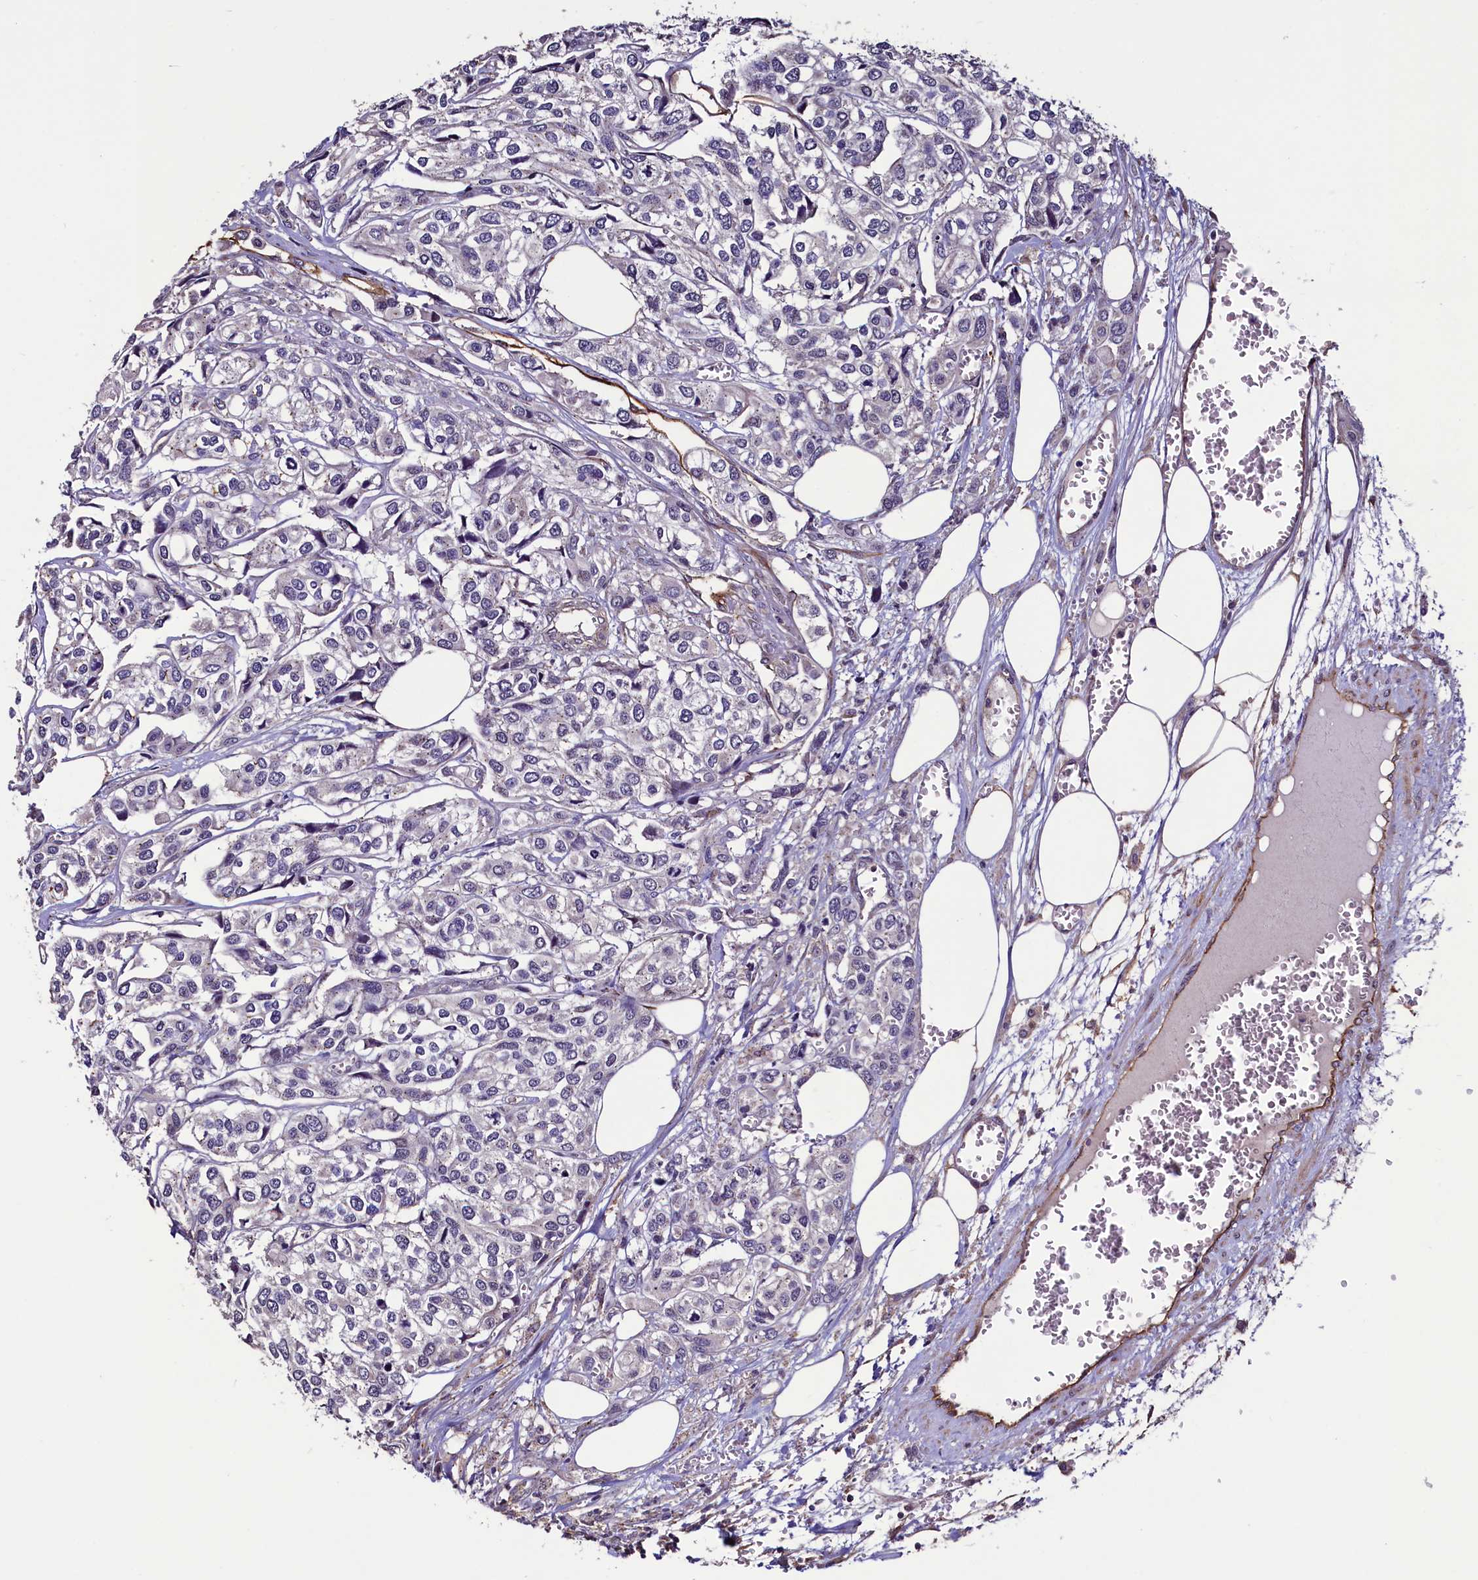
{"staining": {"intensity": "negative", "quantity": "none", "location": "none"}, "tissue": "urothelial cancer", "cell_type": "Tumor cells", "image_type": "cancer", "snomed": [{"axis": "morphology", "description": "Urothelial carcinoma, High grade"}, {"axis": "topography", "description": "Urinary bladder"}], "caption": "A photomicrograph of human urothelial cancer is negative for staining in tumor cells.", "gene": "PALM", "patient": {"sex": "male", "age": 67}}